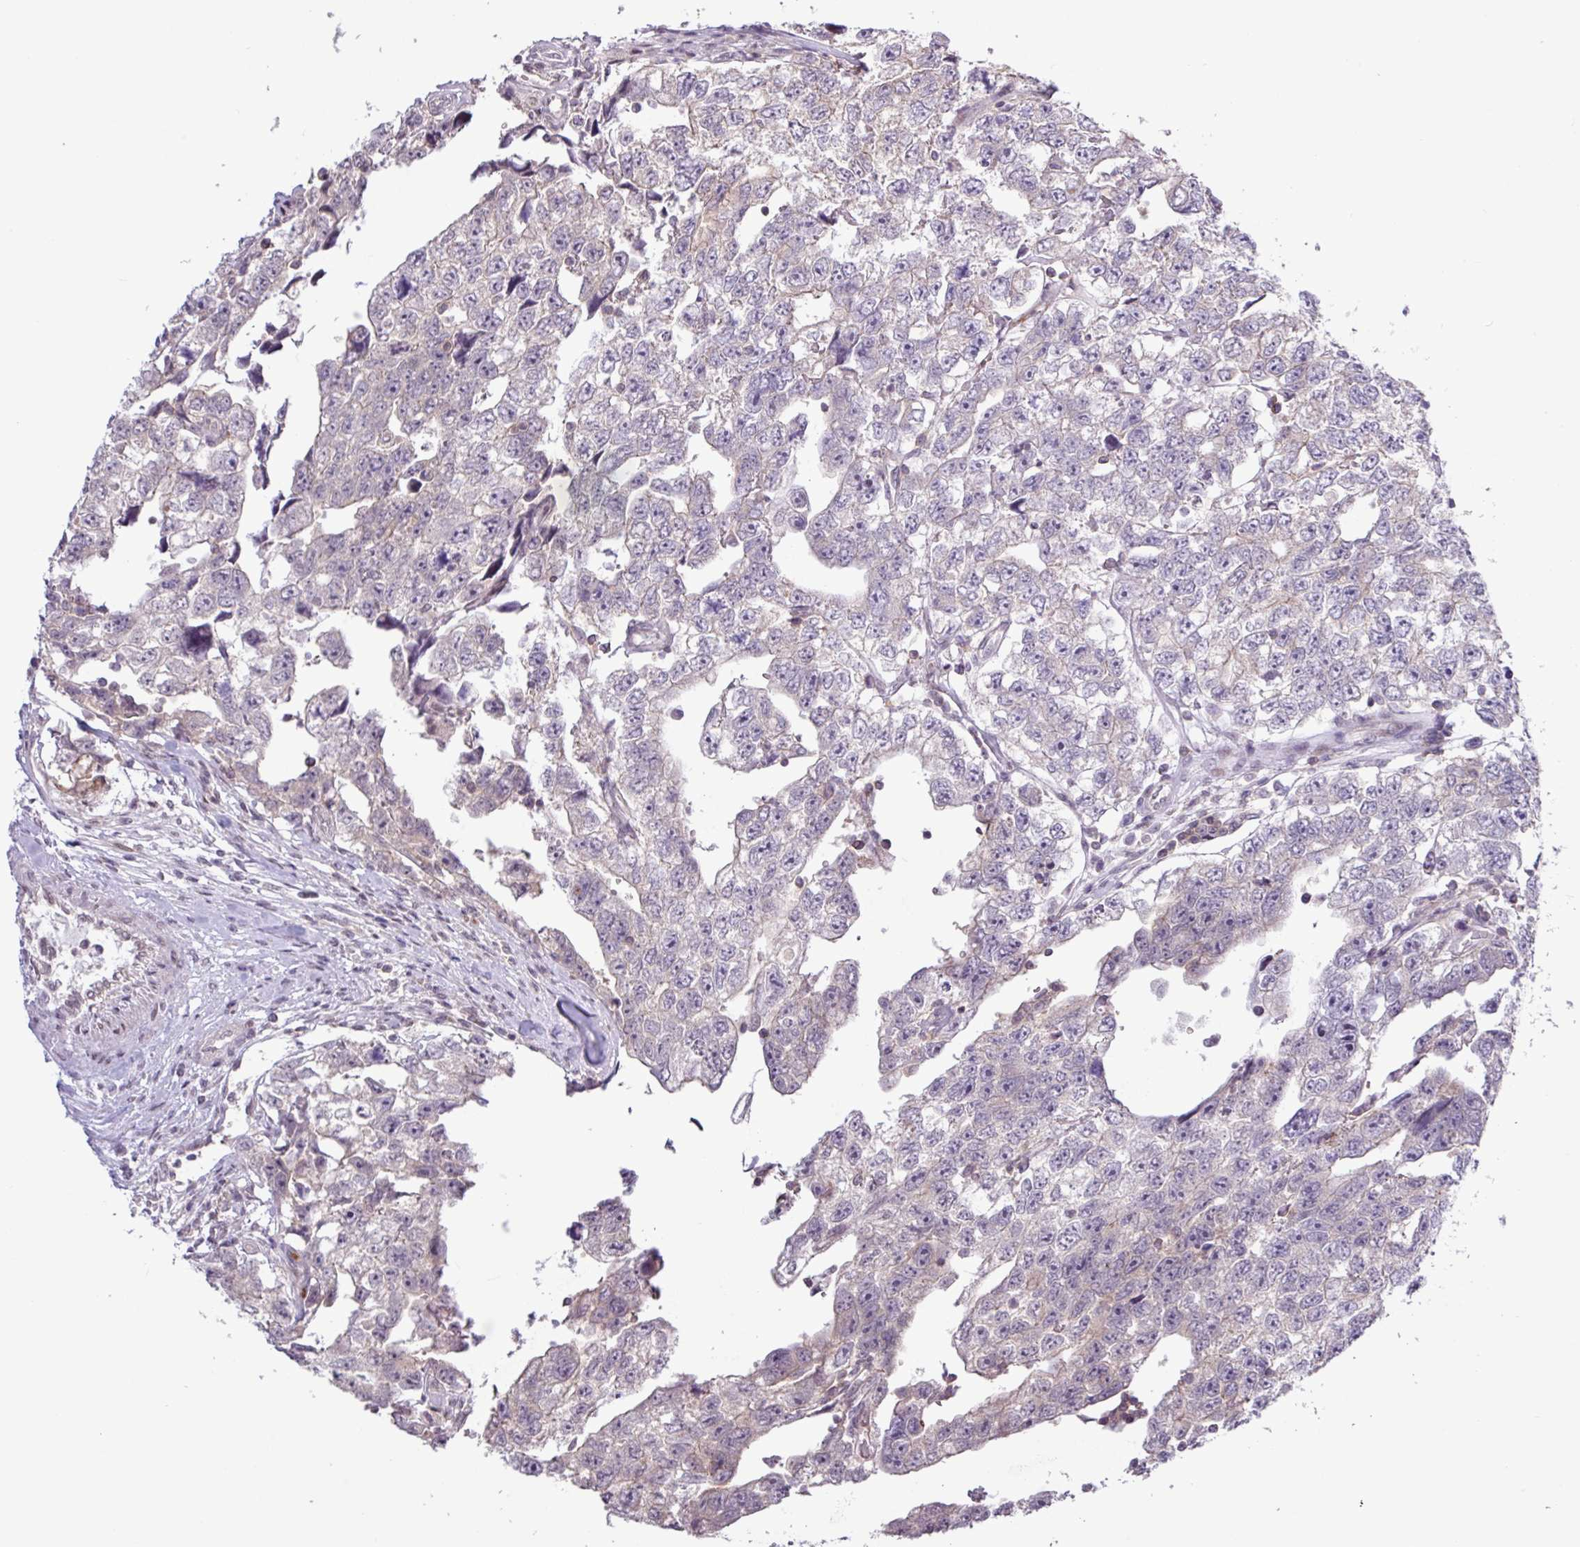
{"staining": {"intensity": "negative", "quantity": "none", "location": "none"}, "tissue": "testis cancer", "cell_type": "Tumor cells", "image_type": "cancer", "snomed": [{"axis": "morphology", "description": "Carcinoma, Embryonal, NOS"}, {"axis": "topography", "description": "Testis"}], "caption": "This is an immunohistochemistry (IHC) micrograph of testis cancer (embryonal carcinoma). There is no expression in tumor cells.", "gene": "RTL3", "patient": {"sex": "male", "age": 22}}